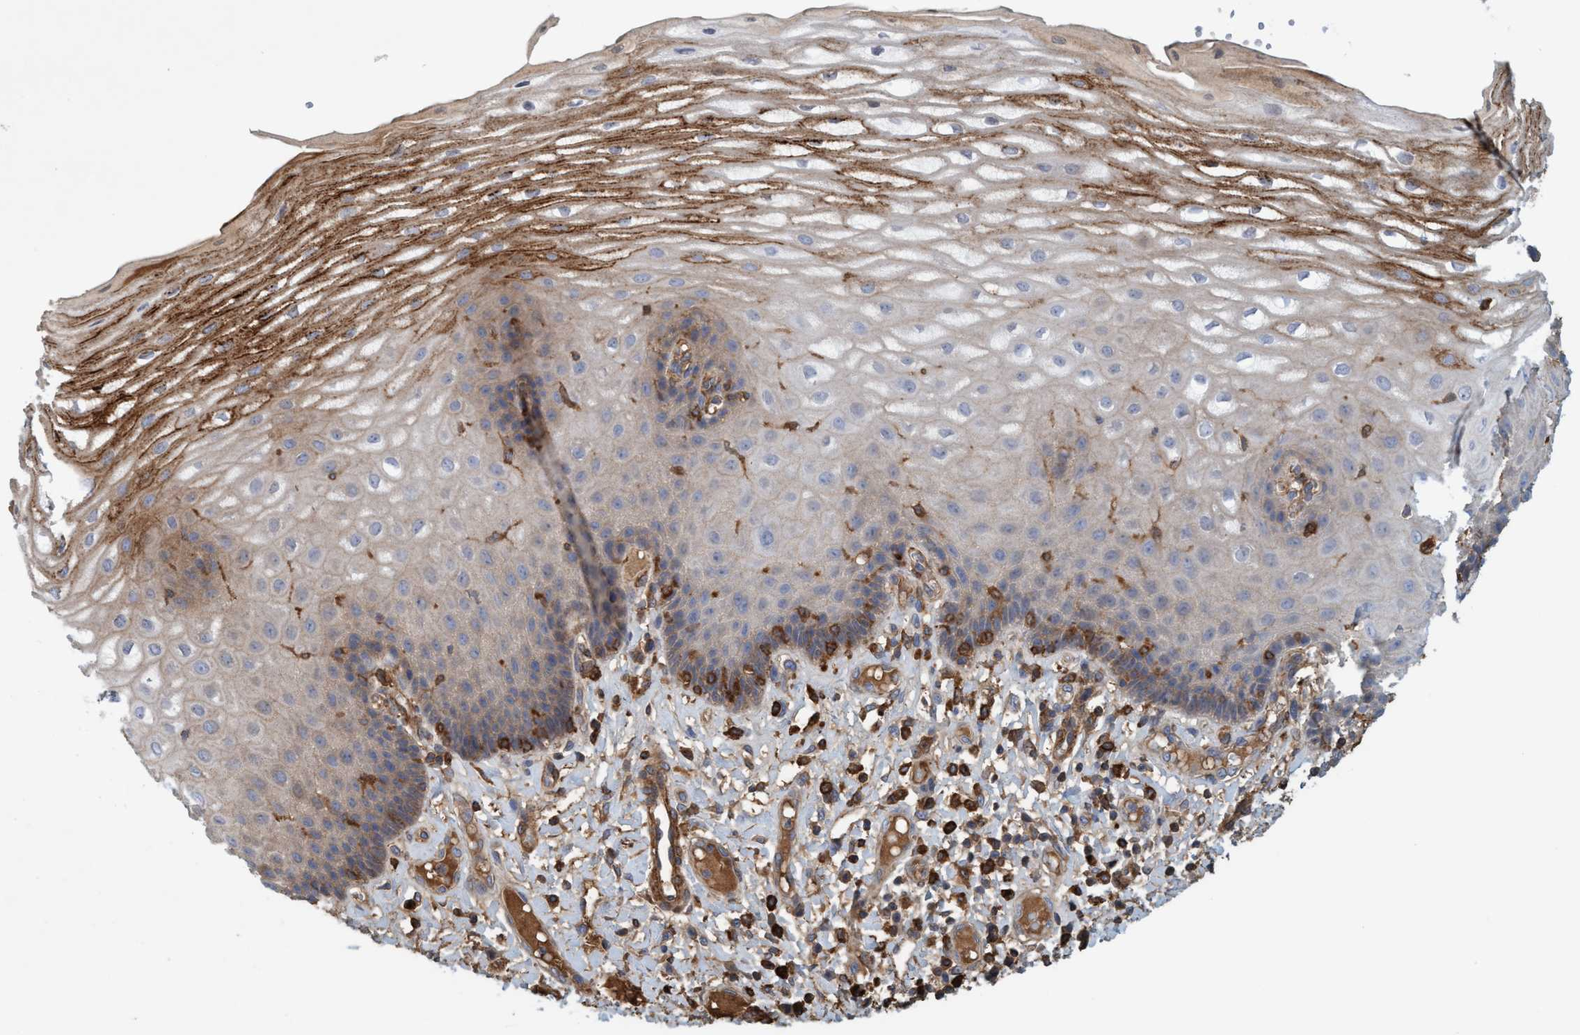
{"staining": {"intensity": "strong", "quantity": "<25%", "location": "cytoplasmic/membranous"}, "tissue": "esophagus", "cell_type": "Squamous epithelial cells", "image_type": "normal", "snomed": [{"axis": "morphology", "description": "Normal tissue, NOS"}, {"axis": "topography", "description": "Esophagus"}], "caption": "Immunohistochemistry (DAB) staining of benign esophagus displays strong cytoplasmic/membranous protein staining in approximately <25% of squamous epithelial cells.", "gene": "SPECC1", "patient": {"sex": "male", "age": 54}}